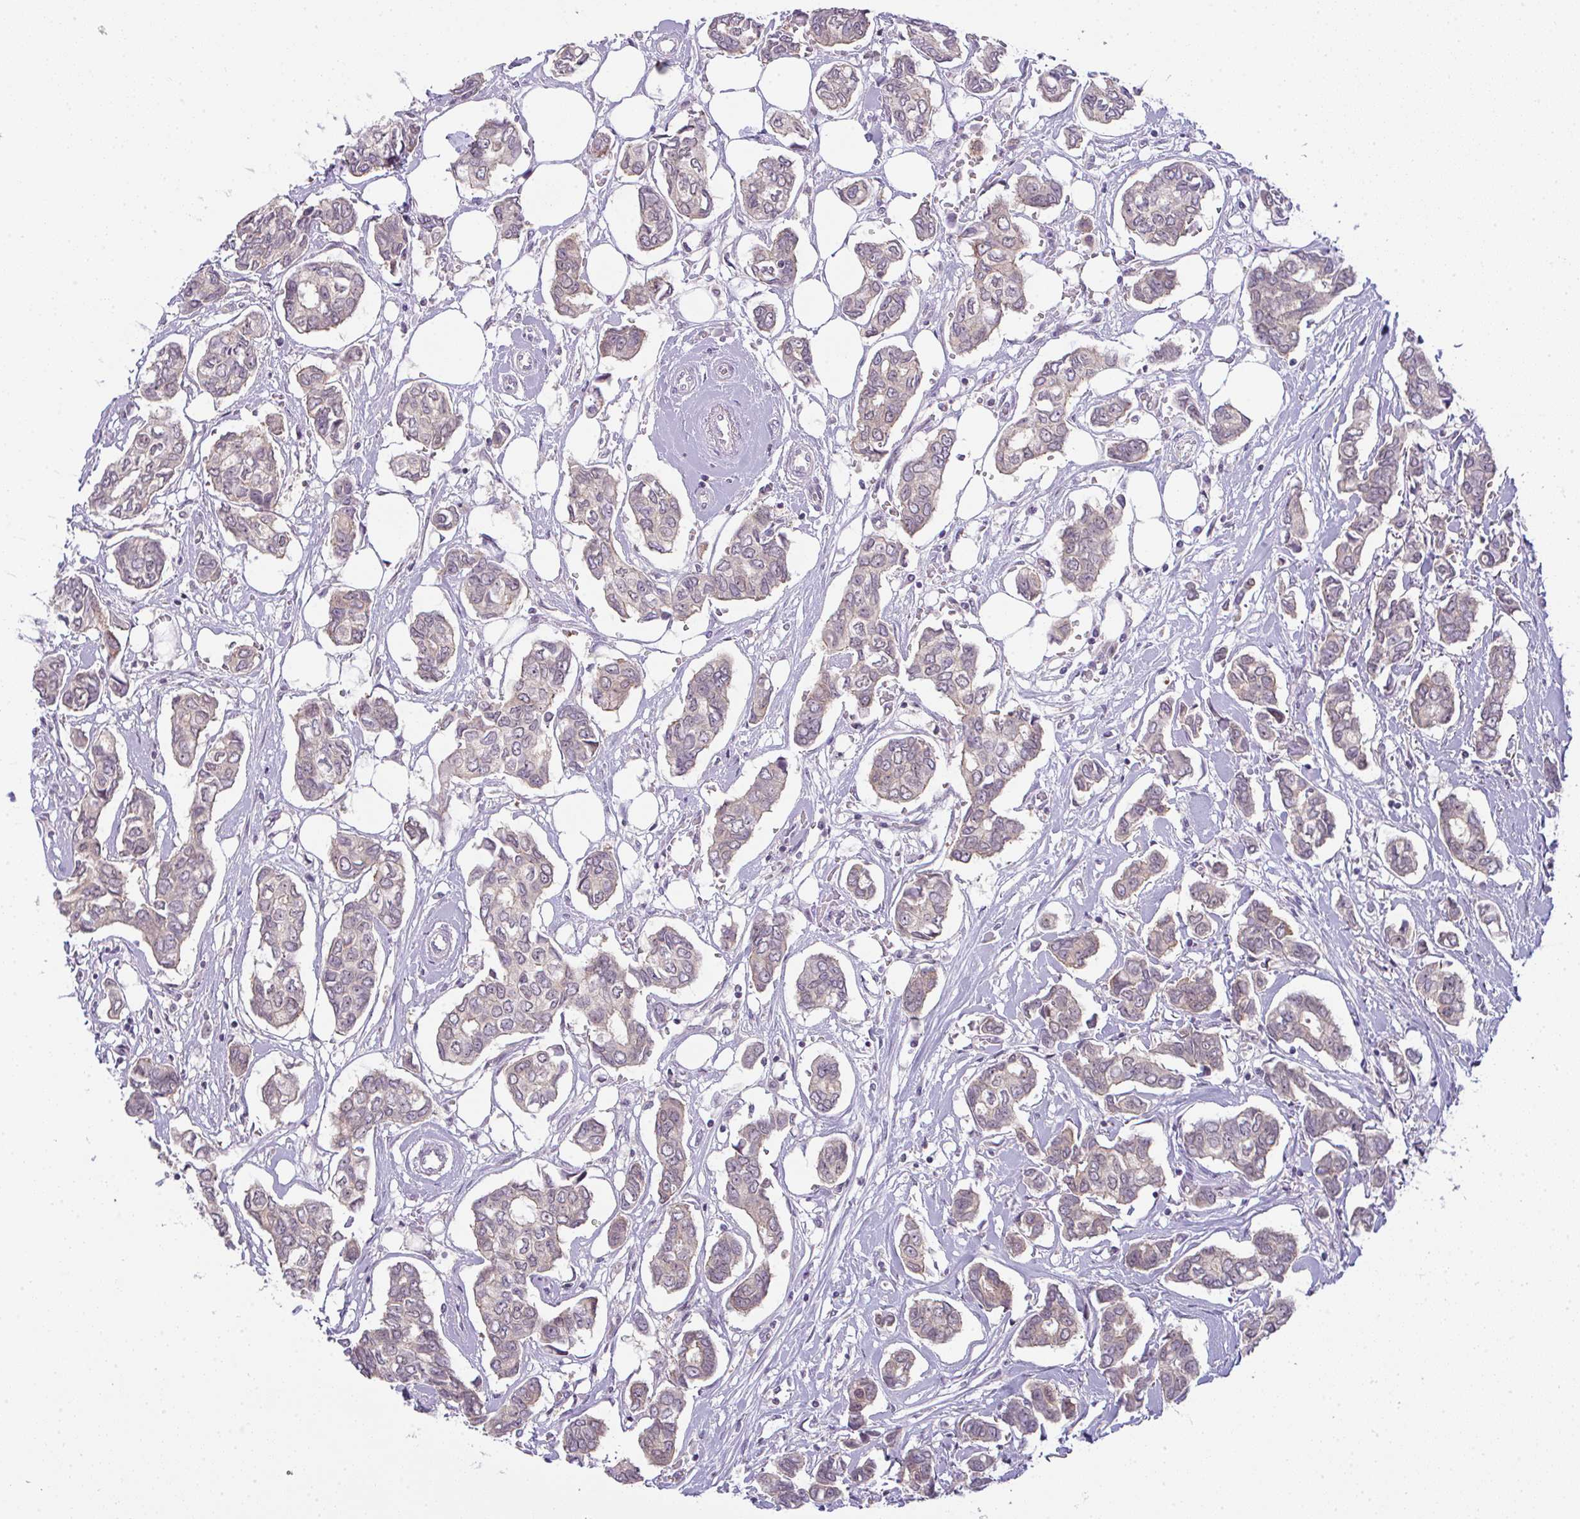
{"staining": {"intensity": "weak", "quantity": "<25%", "location": "cytoplasmic/membranous,nuclear"}, "tissue": "breast cancer", "cell_type": "Tumor cells", "image_type": "cancer", "snomed": [{"axis": "morphology", "description": "Duct carcinoma"}, {"axis": "topography", "description": "Breast"}], "caption": "The image displays no significant staining in tumor cells of breast cancer. The staining was performed using DAB (3,3'-diaminobenzidine) to visualize the protein expression in brown, while the nuclei were stained in blue with hematoxylin (Magnification: 20x).", "gene": "CSE1L", "patient": {"sex": "female", "age": 73}}